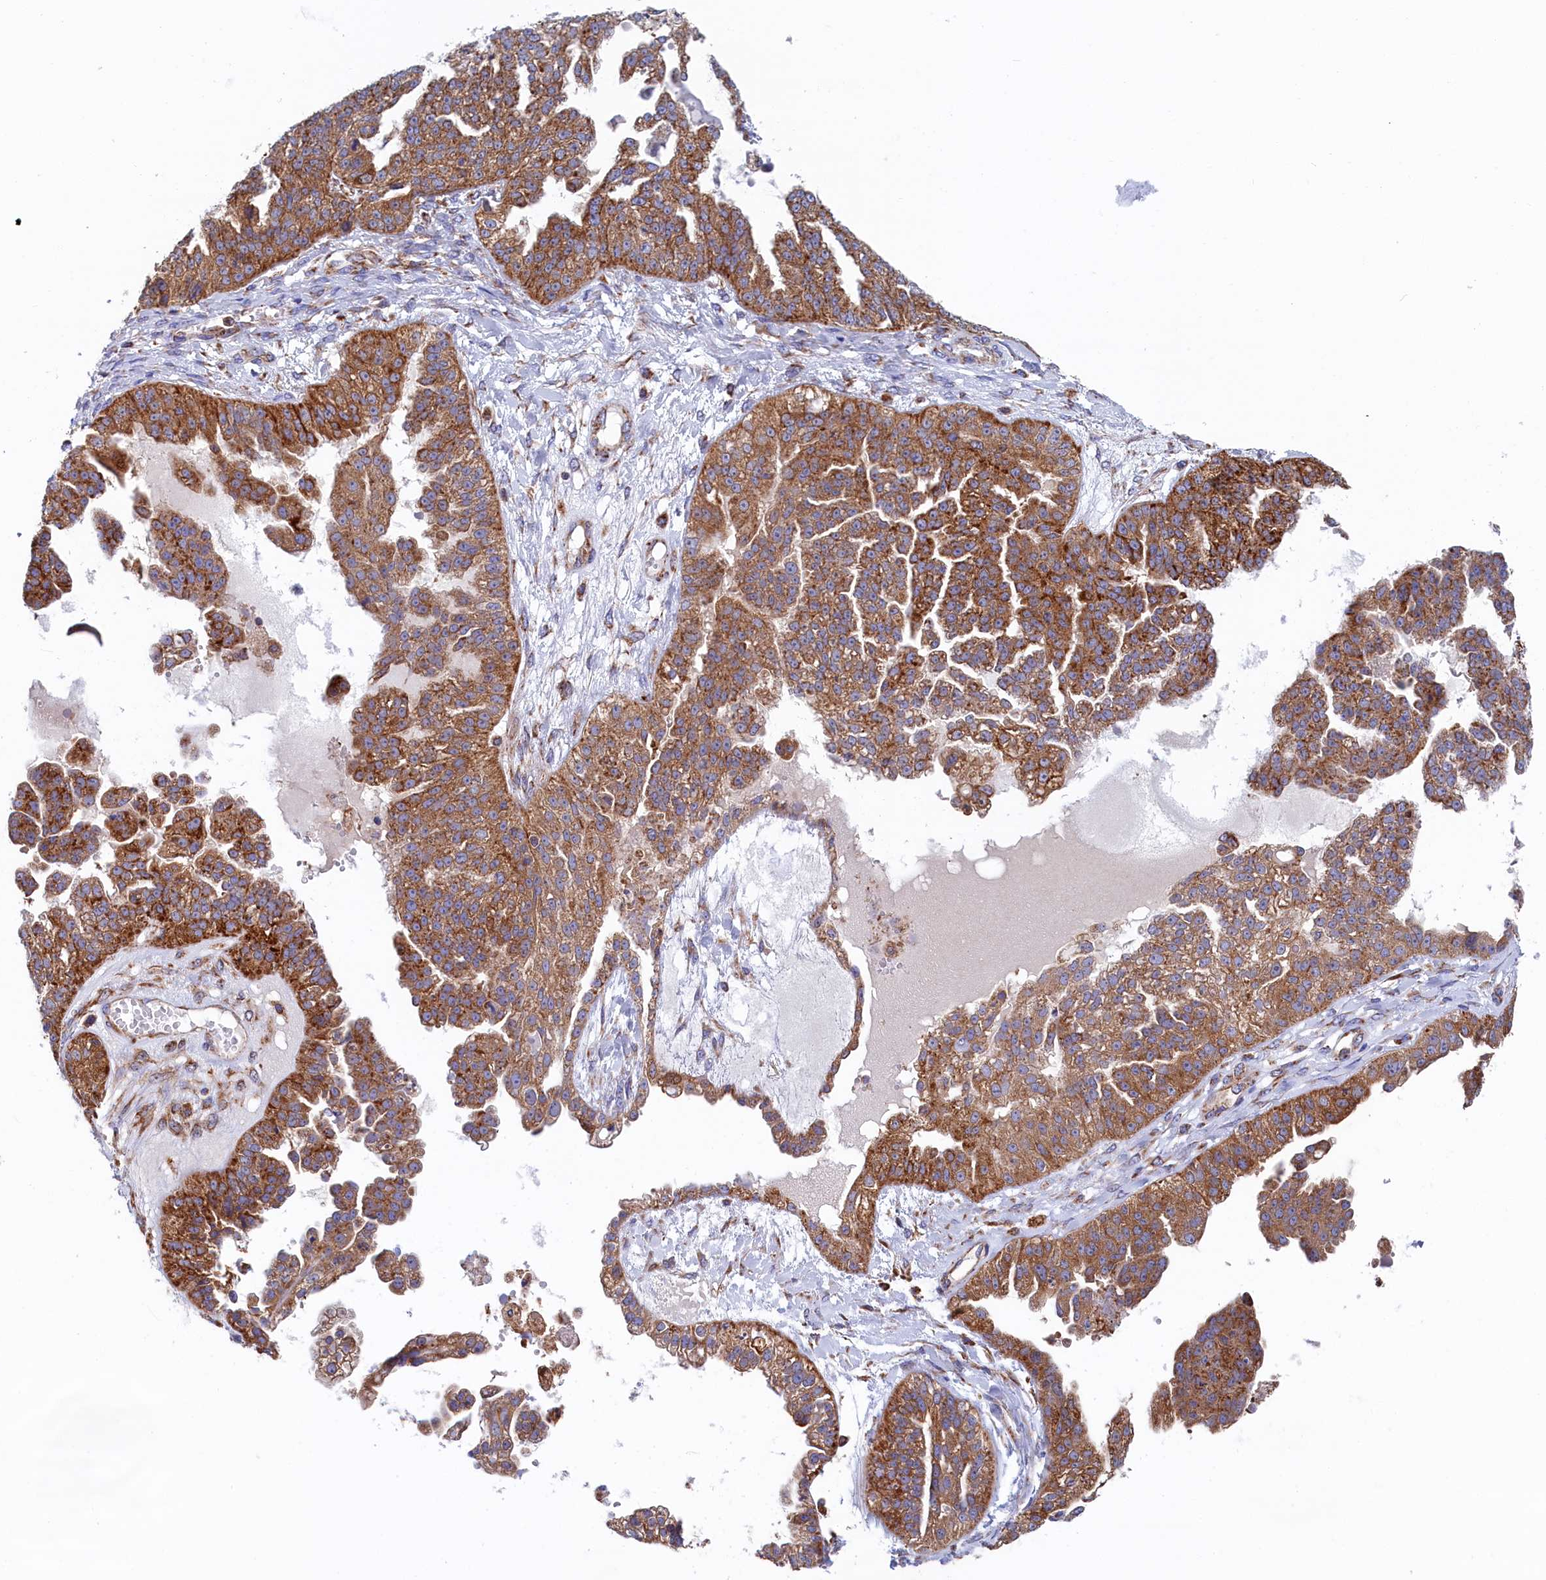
{"staining": {"intensity": "moderate", "quantity": ">75%", "location": "cytoplasmic/membranous"}, "tissue": "ovarian cancer", "cell_type": "Tumor cells", "image_type": "cancer", "snomed": [{"axis": "morphology", "description": "Cystadenocarcinoma, serous, NOS"}, {"axis": "topography", "description": "Ovary"}], "caption": "This is an image of immunohistochemistry (IHC) staining of serous cystadenocarcinoma (ovarian), which shows moderate staining in the cytoplasmic/membranous of tumor cells.", "gene": "WDR83", "patient": {"sex": "female", "age": 58}}